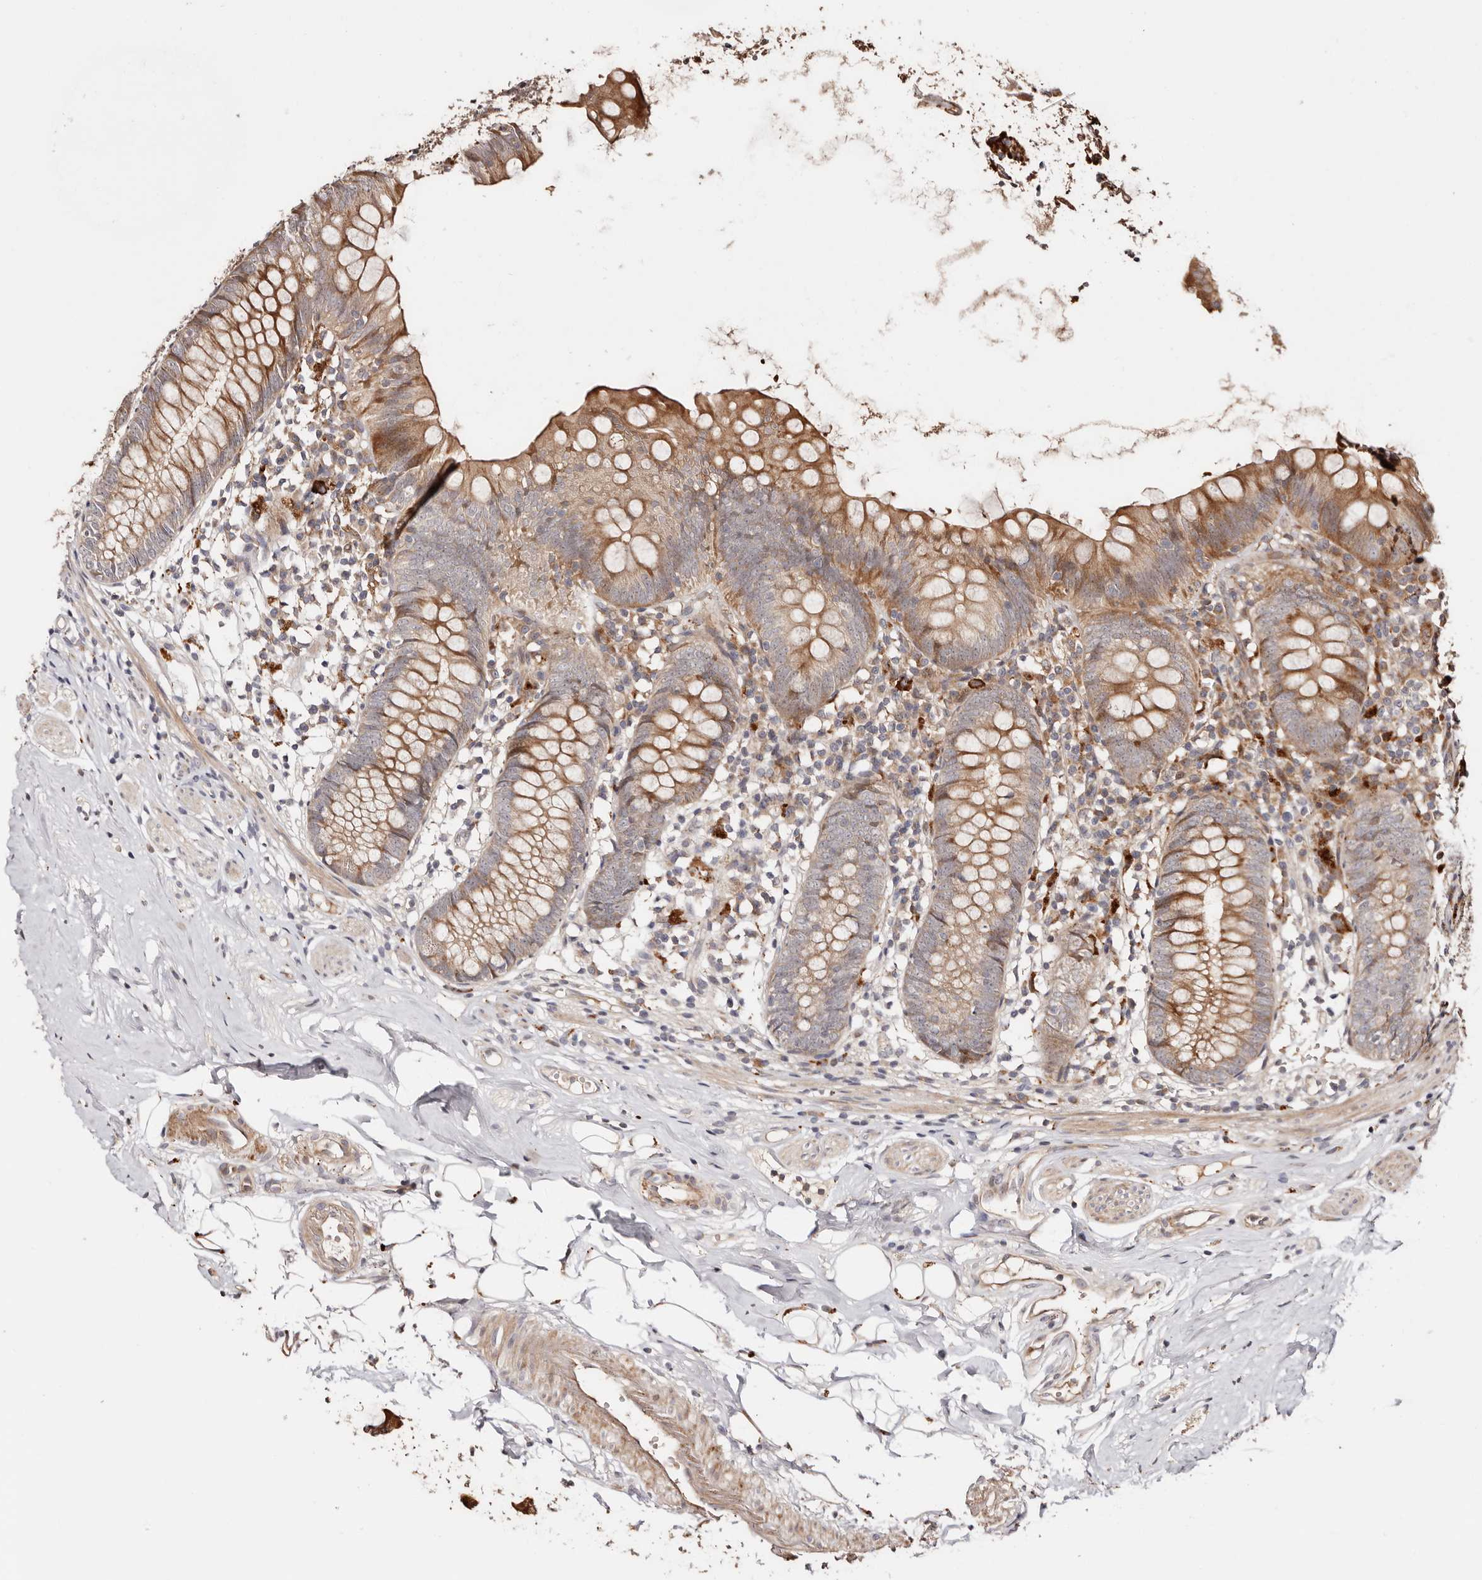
{"staining": {"intensity": "moderate", "quantity": "25%-75%", "location": "cytoplasmic/membranous"}, "tissue": "appendix", "cell_type": "Glandular cells", "image_type": "normal", "snomed": [{"axis": "morphology", "description": "Normal tissue, NOS"}, {"axis": "topography", "description": "Appendix"}], "caption": "Protein staining of normal appendix displays moderate cytoplasmic/membranous positivity in about 25%-75% of glandular cells. (DAB IHC, brown staining for protein, blue staining for nuclei).", "gene": "PTPN22", "patient": {"sex": "female", "age": 62}}